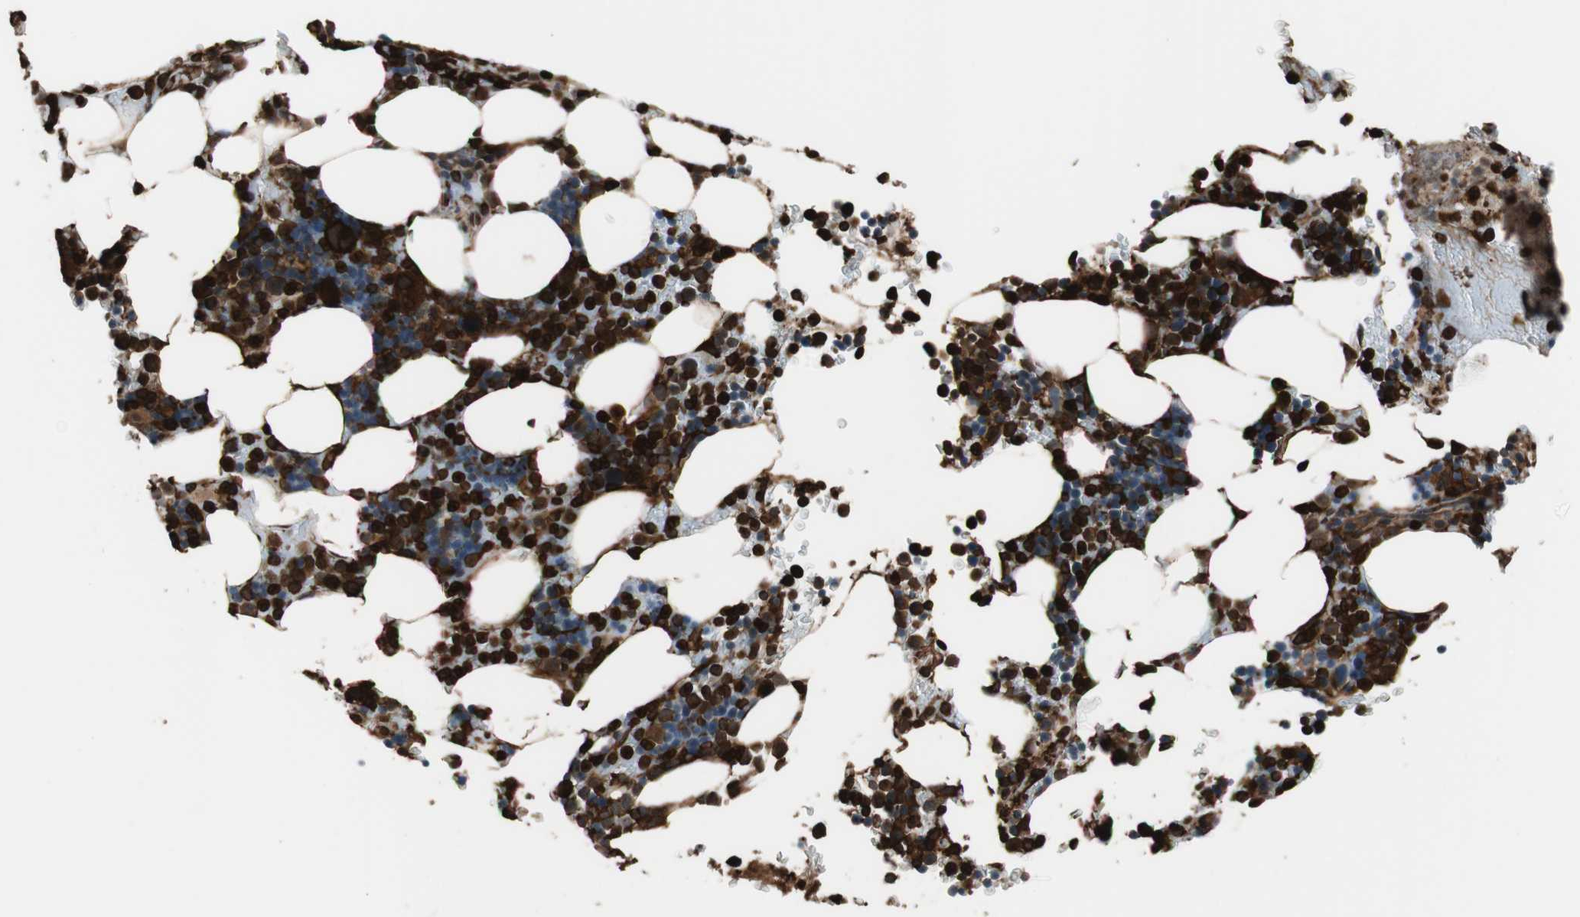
{"staining": {"intensity": "strong", "quantity": ">75%", "location": "cytoplasmic/membranous"}, "tissue": "bone marrow", "cell_type": "Hematopoietic cells", "image_type": "normal", "snomed": [{"axis": "morphology", "description": "Normal tissue, NOS"}, {"axis": "topography", "description": "Bone marrow"}], "caption": "Protein expression by immunohistochemistry reveals strong cytoplasmic/membranous positivity in about >75% of hematopoietic cells in unremarkable bone marrow. The staining was performed using DAB (3,3'-diaminobenzidine) to visualize the protein expression in brown, while the nuclei were stained in blue with hematoxylin (Magnification: 20x).", "gene": "VASP", "patient": {"sex": "female", "age": 73}}